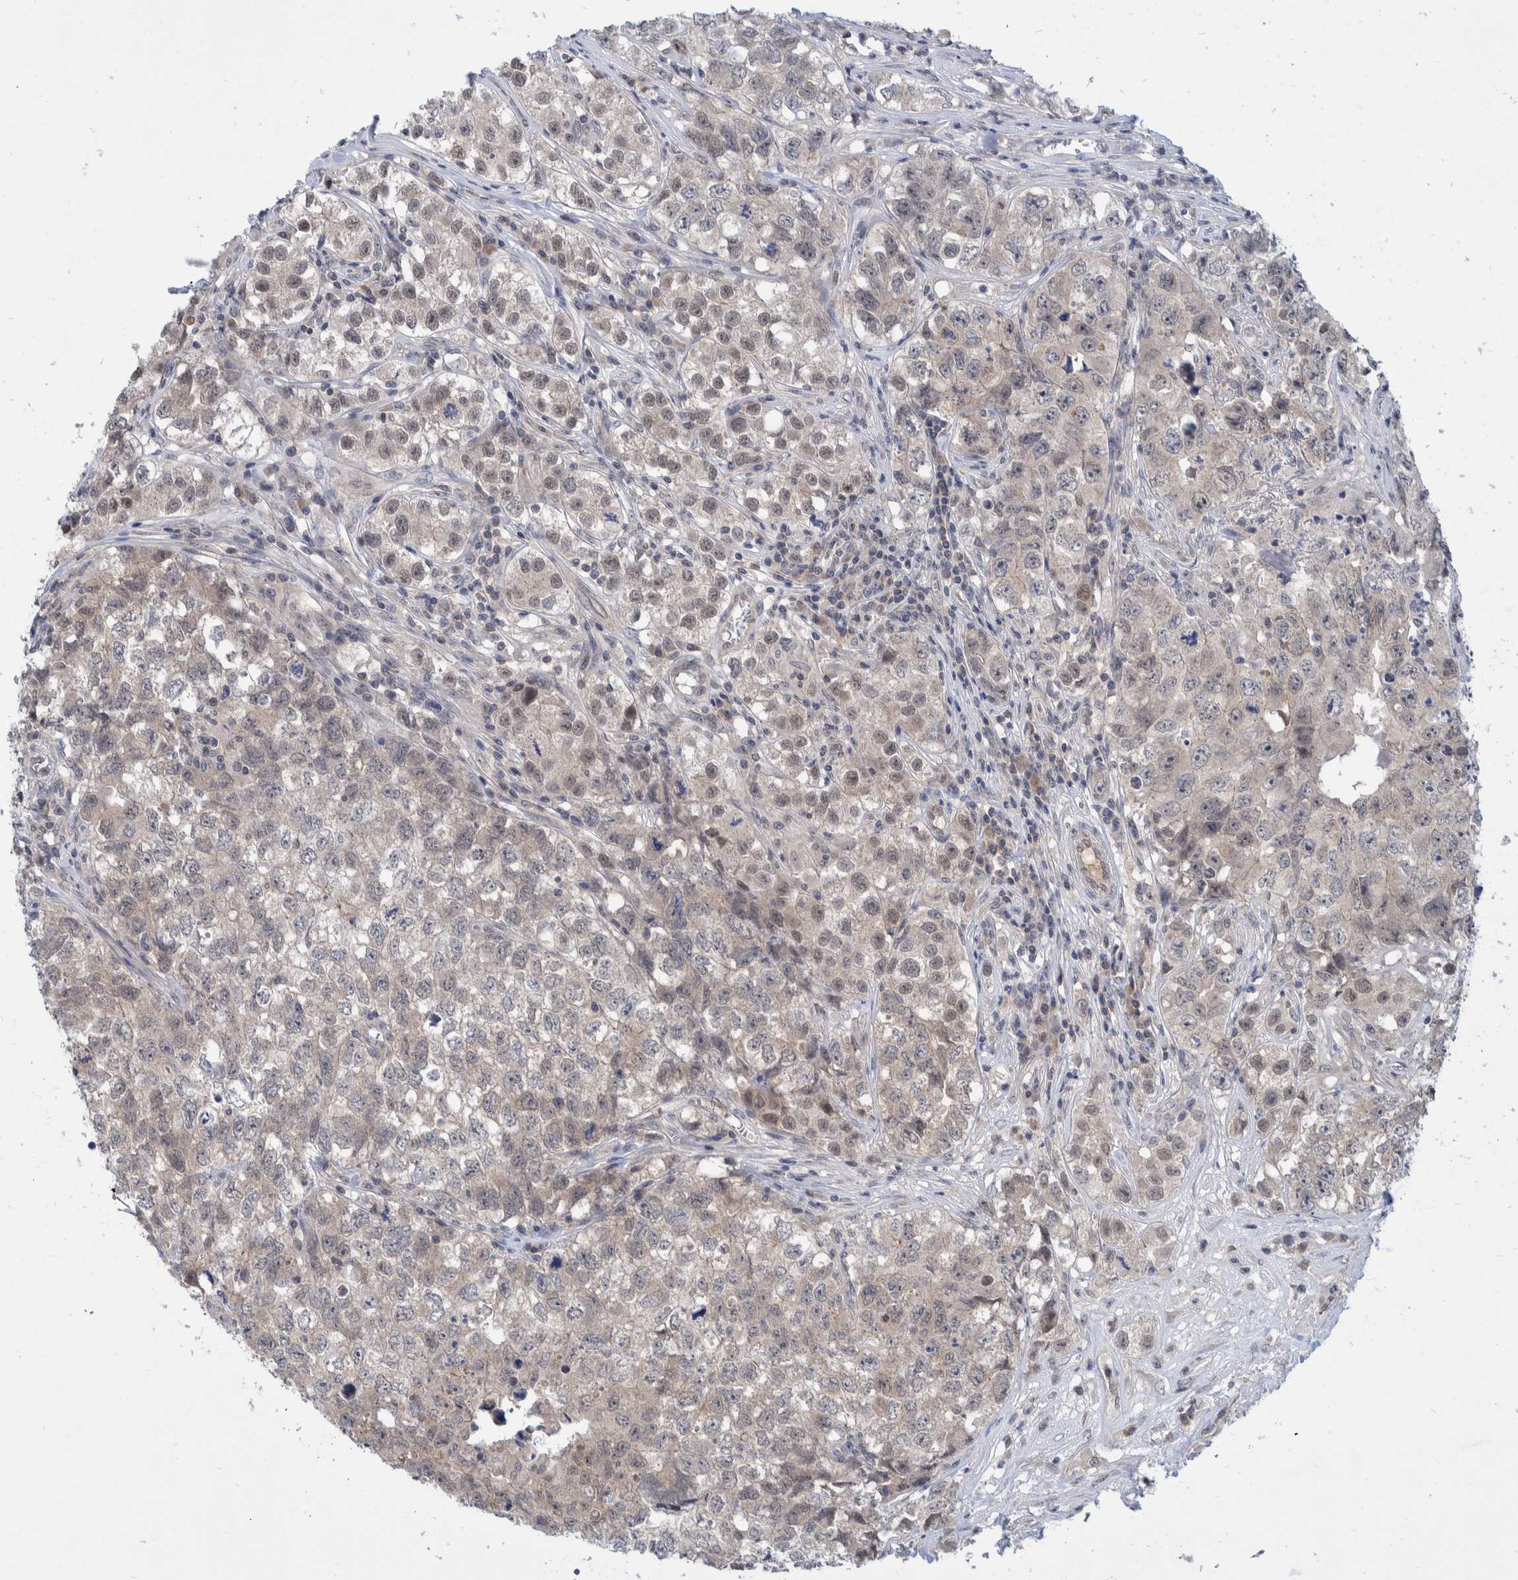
{"staining": {"intensity": "weak", "quantity": "<25%", "location": "nuclear"}, "tissue": "testis cancer", "cell_type": "Tumor cells", "image_type": "cancer", "snomed": [{"axis": "morphology", "description": "Seminoma, NOS"}, {"axis": "morphology", "description": "Carcinoma, Embryonal, NOS"}, {"axis": "topography", "description": "Testis"}], "caption": "Seminoma (testis) stained for a protein using immunohistochemistry (IHC) reveals no positivity tumor cells.", "gene": "PLPBP", "patient": {"sex": "male", "age": 43}}